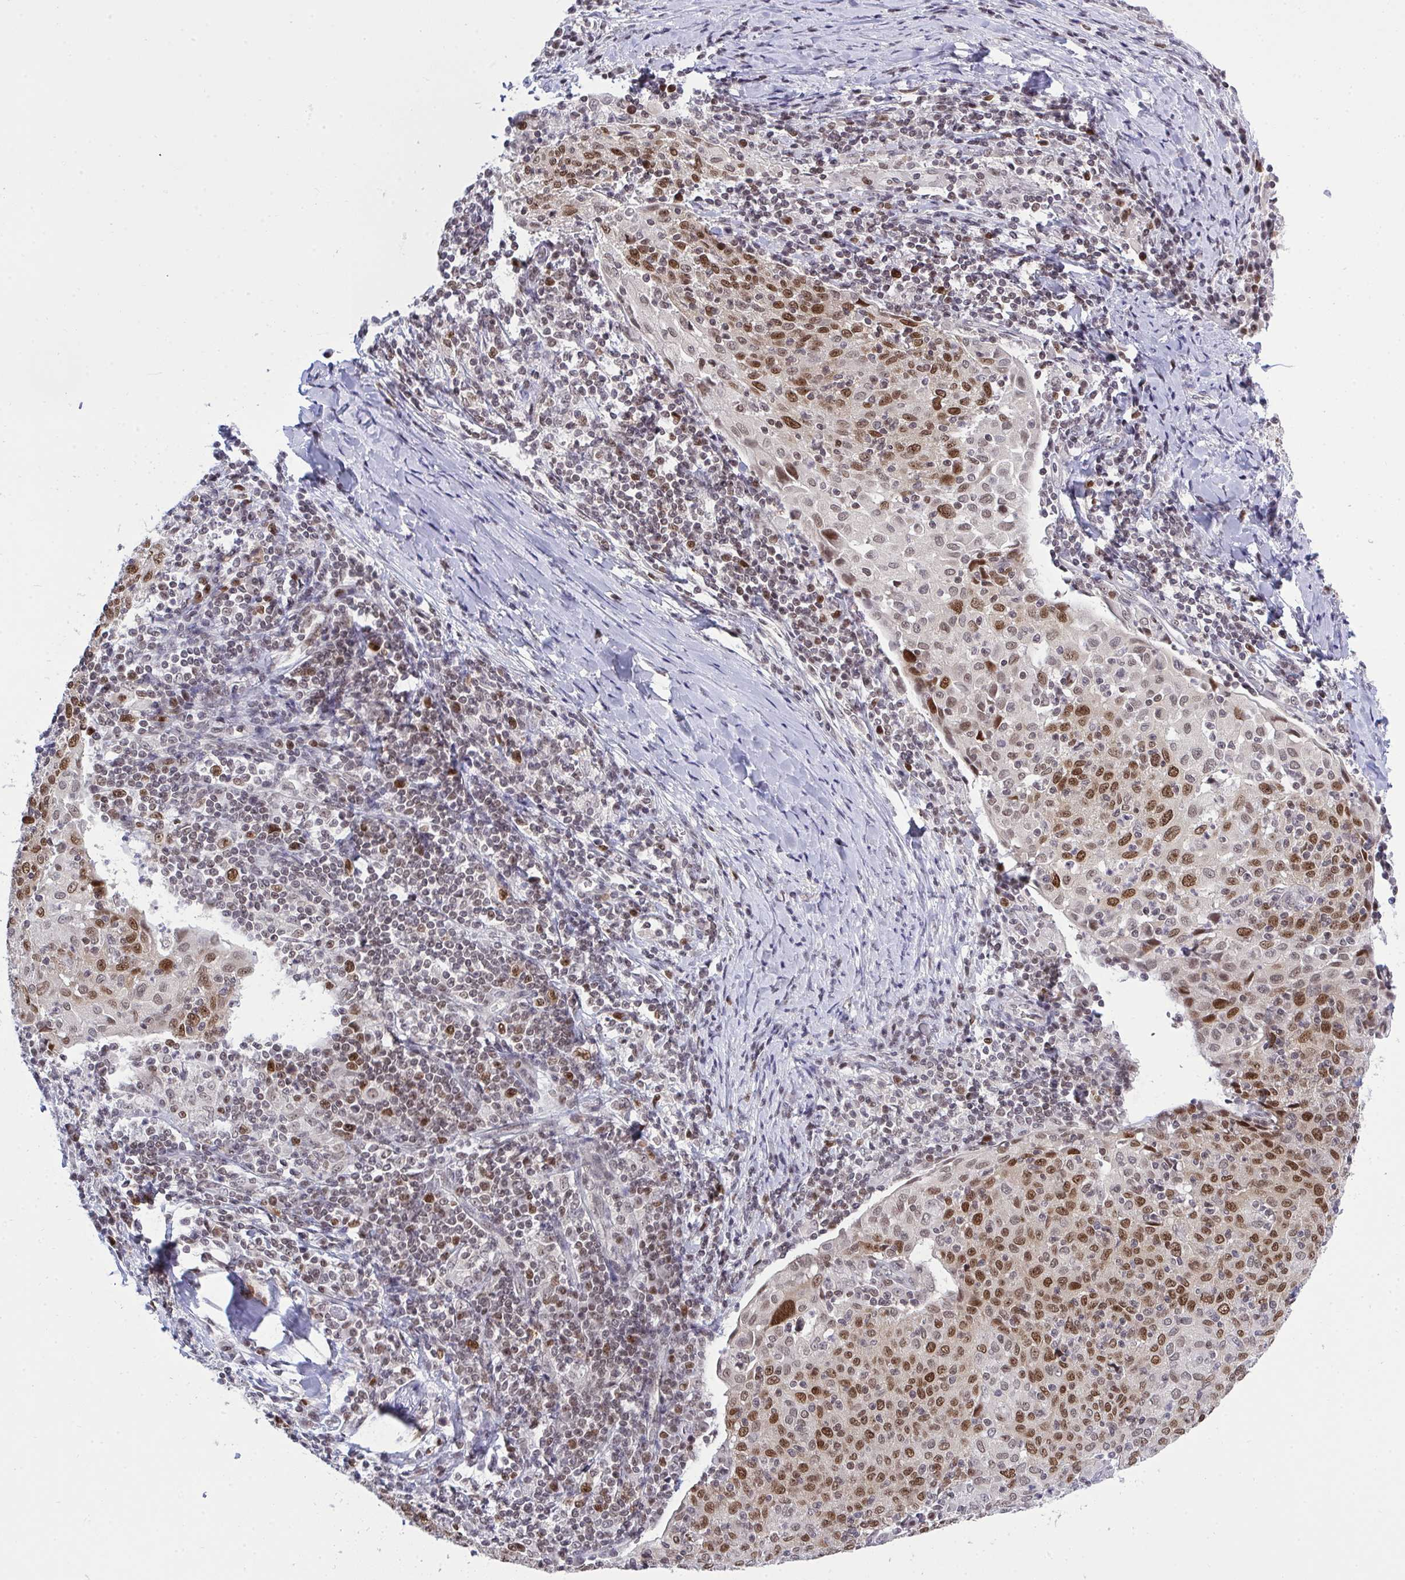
{"staining": {"intensity": "moderate", "quantity": ">75%", "location": "nuclear"}, "tissue": "cervical cancer", "cell_type": "Tumor cells", "image_type": "cancer", "snomed": [{"axis": "morphology", "description": "Squamous cell carcinoma, NOS"}, {"axis": "topography", "description": "Cervix"}], "caption": "Immunohistochemical staining of human cervical cancer exhibits moderate nuclear protein expression in approximately >75% of tumor cells. The staining is performed using DAB (3,3'-diaminobenzidine) brown chromogen to label protein expression. The nuclei are counter-stained blue using hematoxylin.", "gene": "RFC4", "patient": {"sex": "female", "age": 52}}